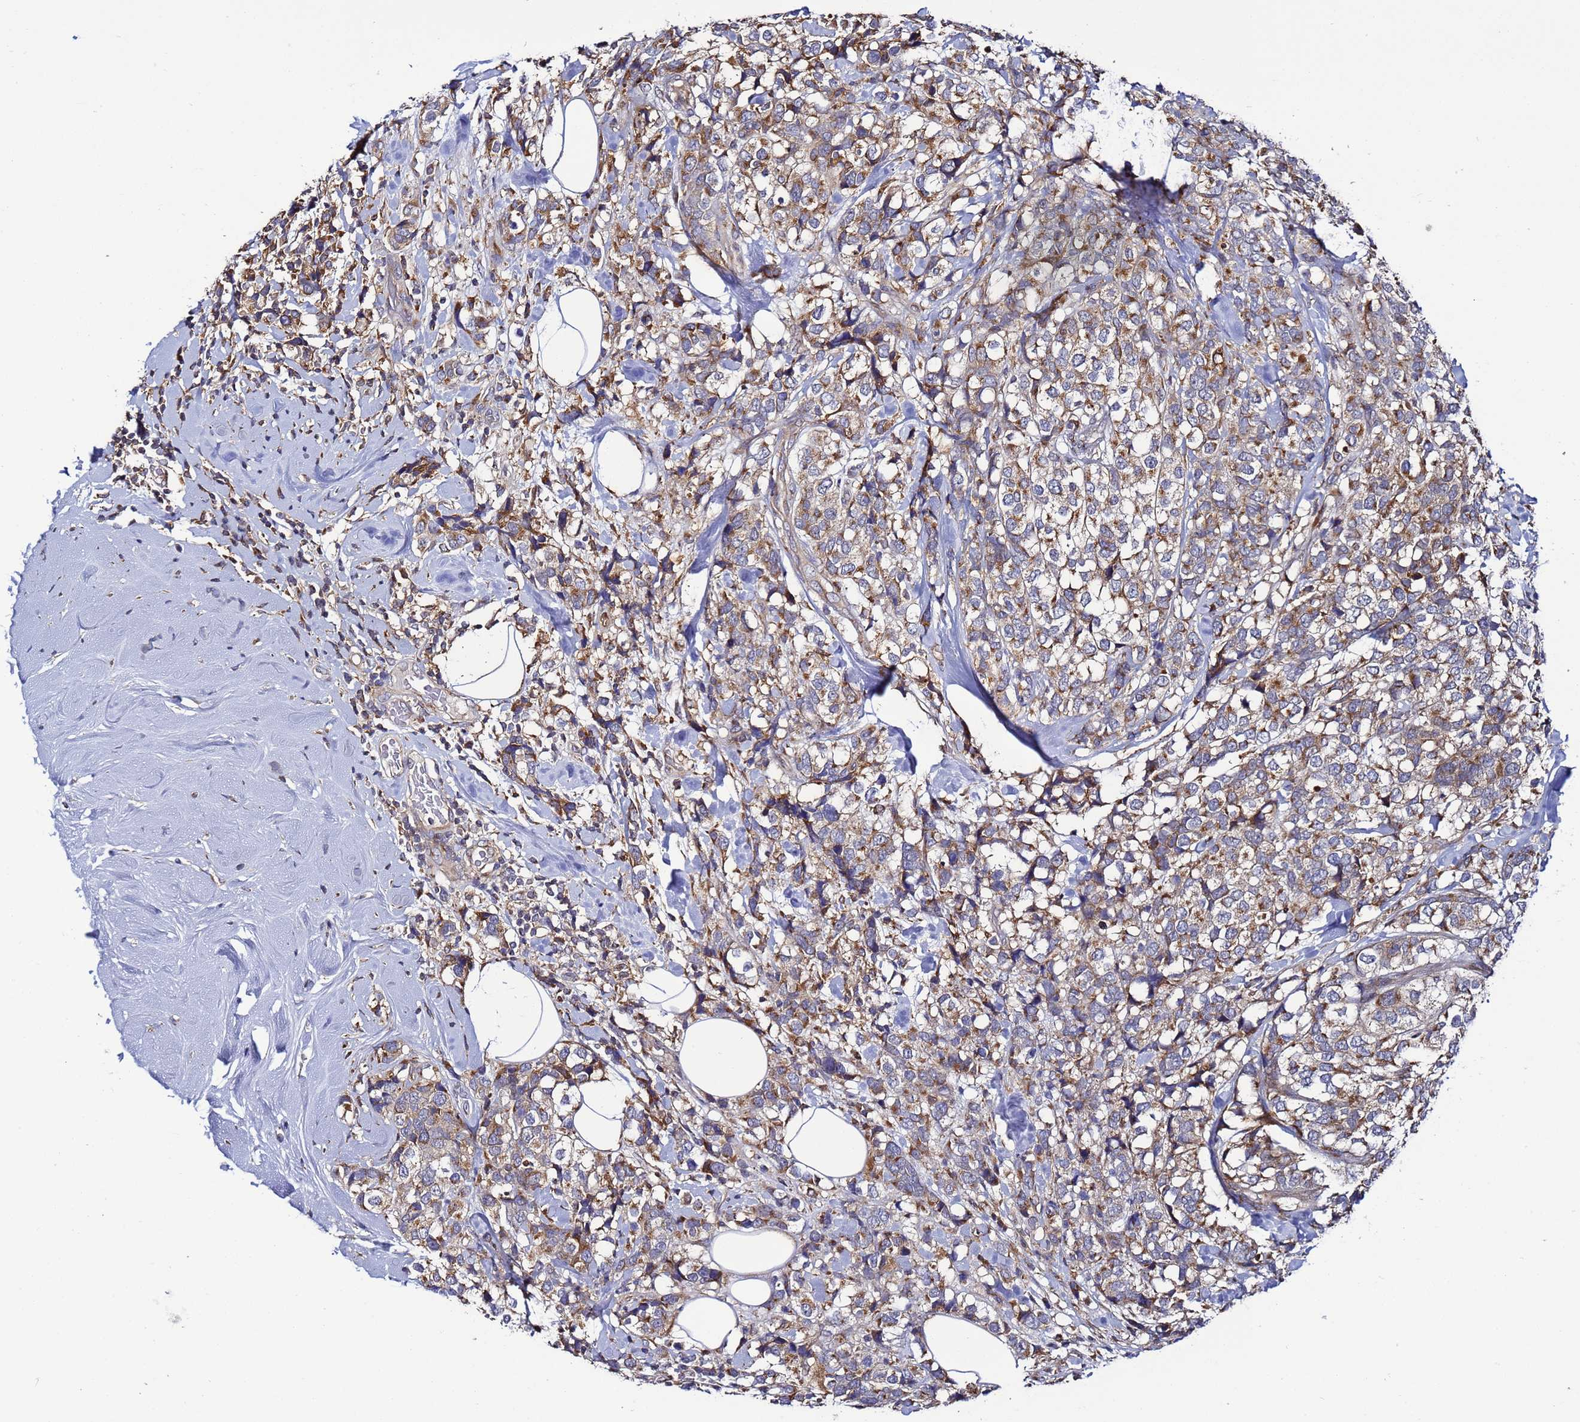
{"staining": {"intensity": "moderate", "quantity": "25%-75%", "location": "cytoplasmic/membranous"}, "tissue": "breast cancer", "cell_type": "Tumor cells", "image_type": "cancer", "snomed": [{"axis": "morphology", "description": "Lobular carcinoma"}, {"axis": "topography", "description": "Breast"}], "caption": "This is an image of immunohistochemistry staining of breast cancer, which shows moderate positivity in the cytoplasmic/membranous of tumor cells.", "gene": "TMEM176B", "patient": {"sex": "female", "age": 59}}